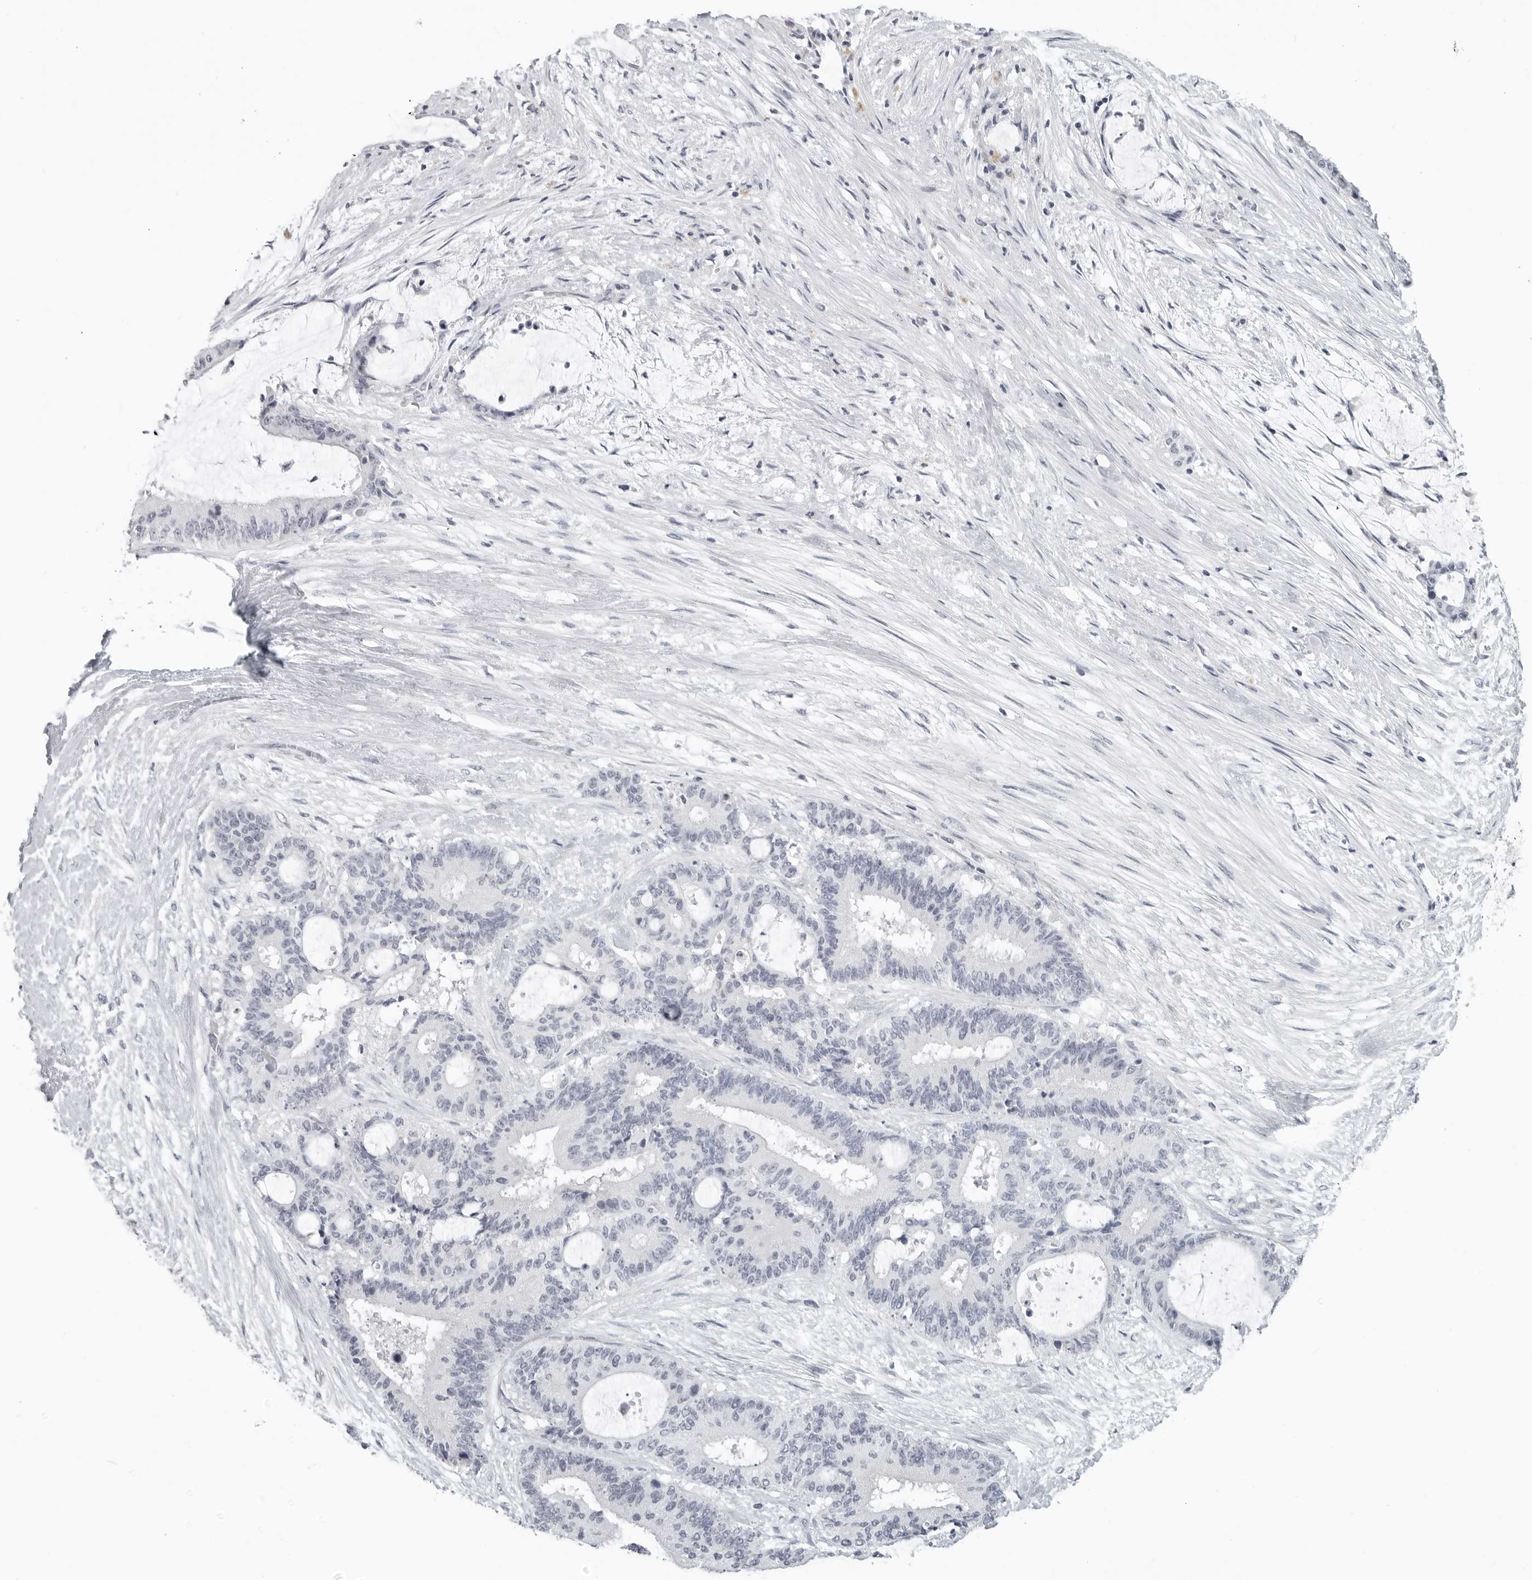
{"staining": {"intensity": "negative", "quantity": "none", "location": "none"}, "tissue": "liver cancer", "cell_type": "Tumor cells", "image_type": "cancer", "snomed": [{"axis": "morphology", "description": "Normal tissue, NOS"}, {"axis": "morphology", "description": "Cholangiocarcinoma"}, {"axis": "topography", "description": "Liver"}, {"axis": "topography", "description": "Peripheral nerve tissue"}], "caption": "IHC photomicrograph of cholangiocarcinoma (liver) stained for a protein (brown), which displays no expression in tumor cells.", "gene": "BPIFA1", "patient": {"sex": "female", "age": 73}}